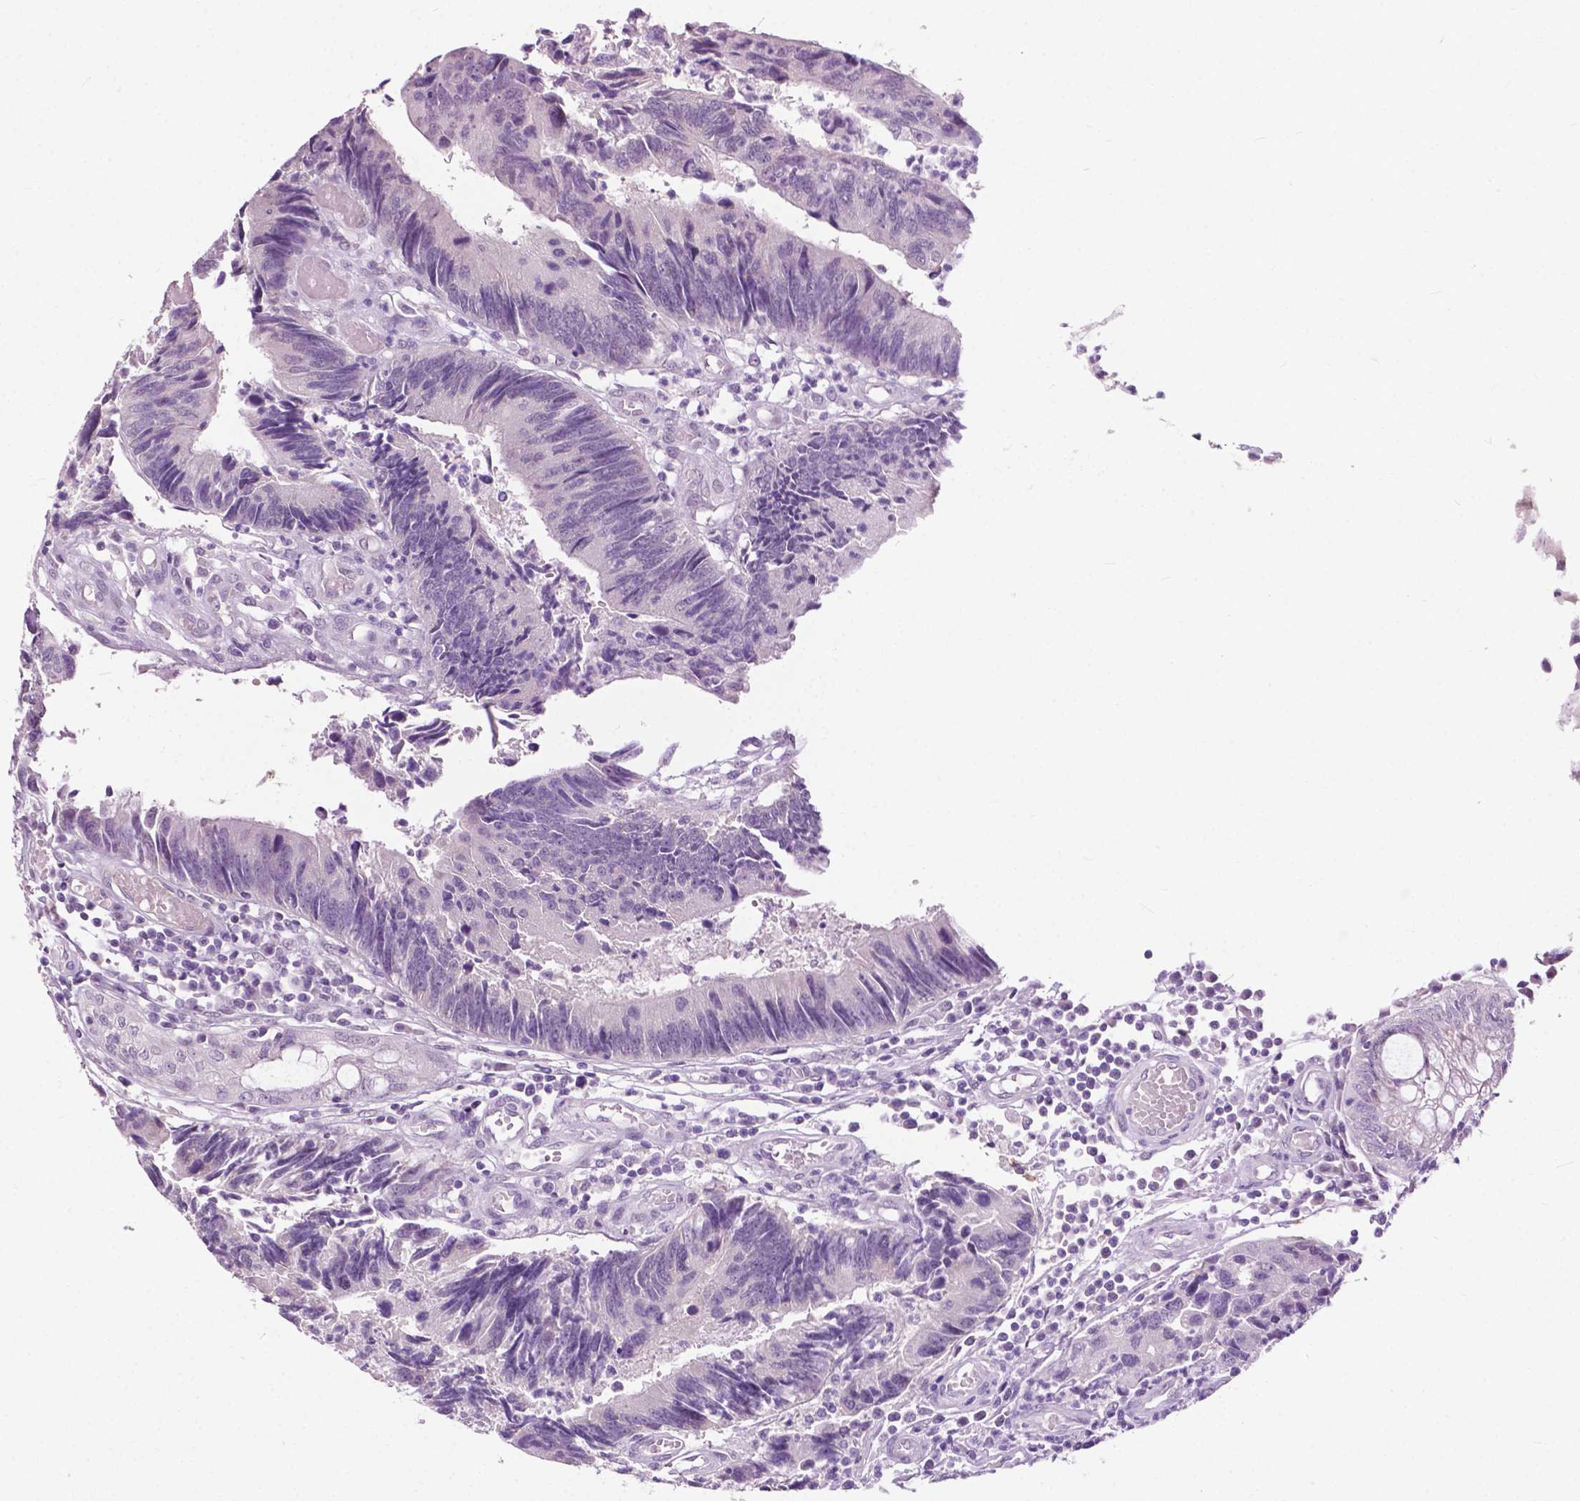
{"staining": {"intensity": "negative", "quantity": "none", "location": "none"}, "tissue": "colorectal cancer", "cell_type": "Tumor cells", "image_type": "cancer", "snomed": [{"axis": "morphology", "description": "Adenocarcinoma, NOS"}, {"axis": "topography", "description": "Colon"}], "caption": "The micrograph shows no significant positivity in tumor cells of colorectal cancer (adenocarcinoma). The staining is performed using DAB brown chromogen with nuclei counter-stained in using hematoxylin.", "gene": "GPR37L1", "patient": {"sex": "female", "age": 67}}